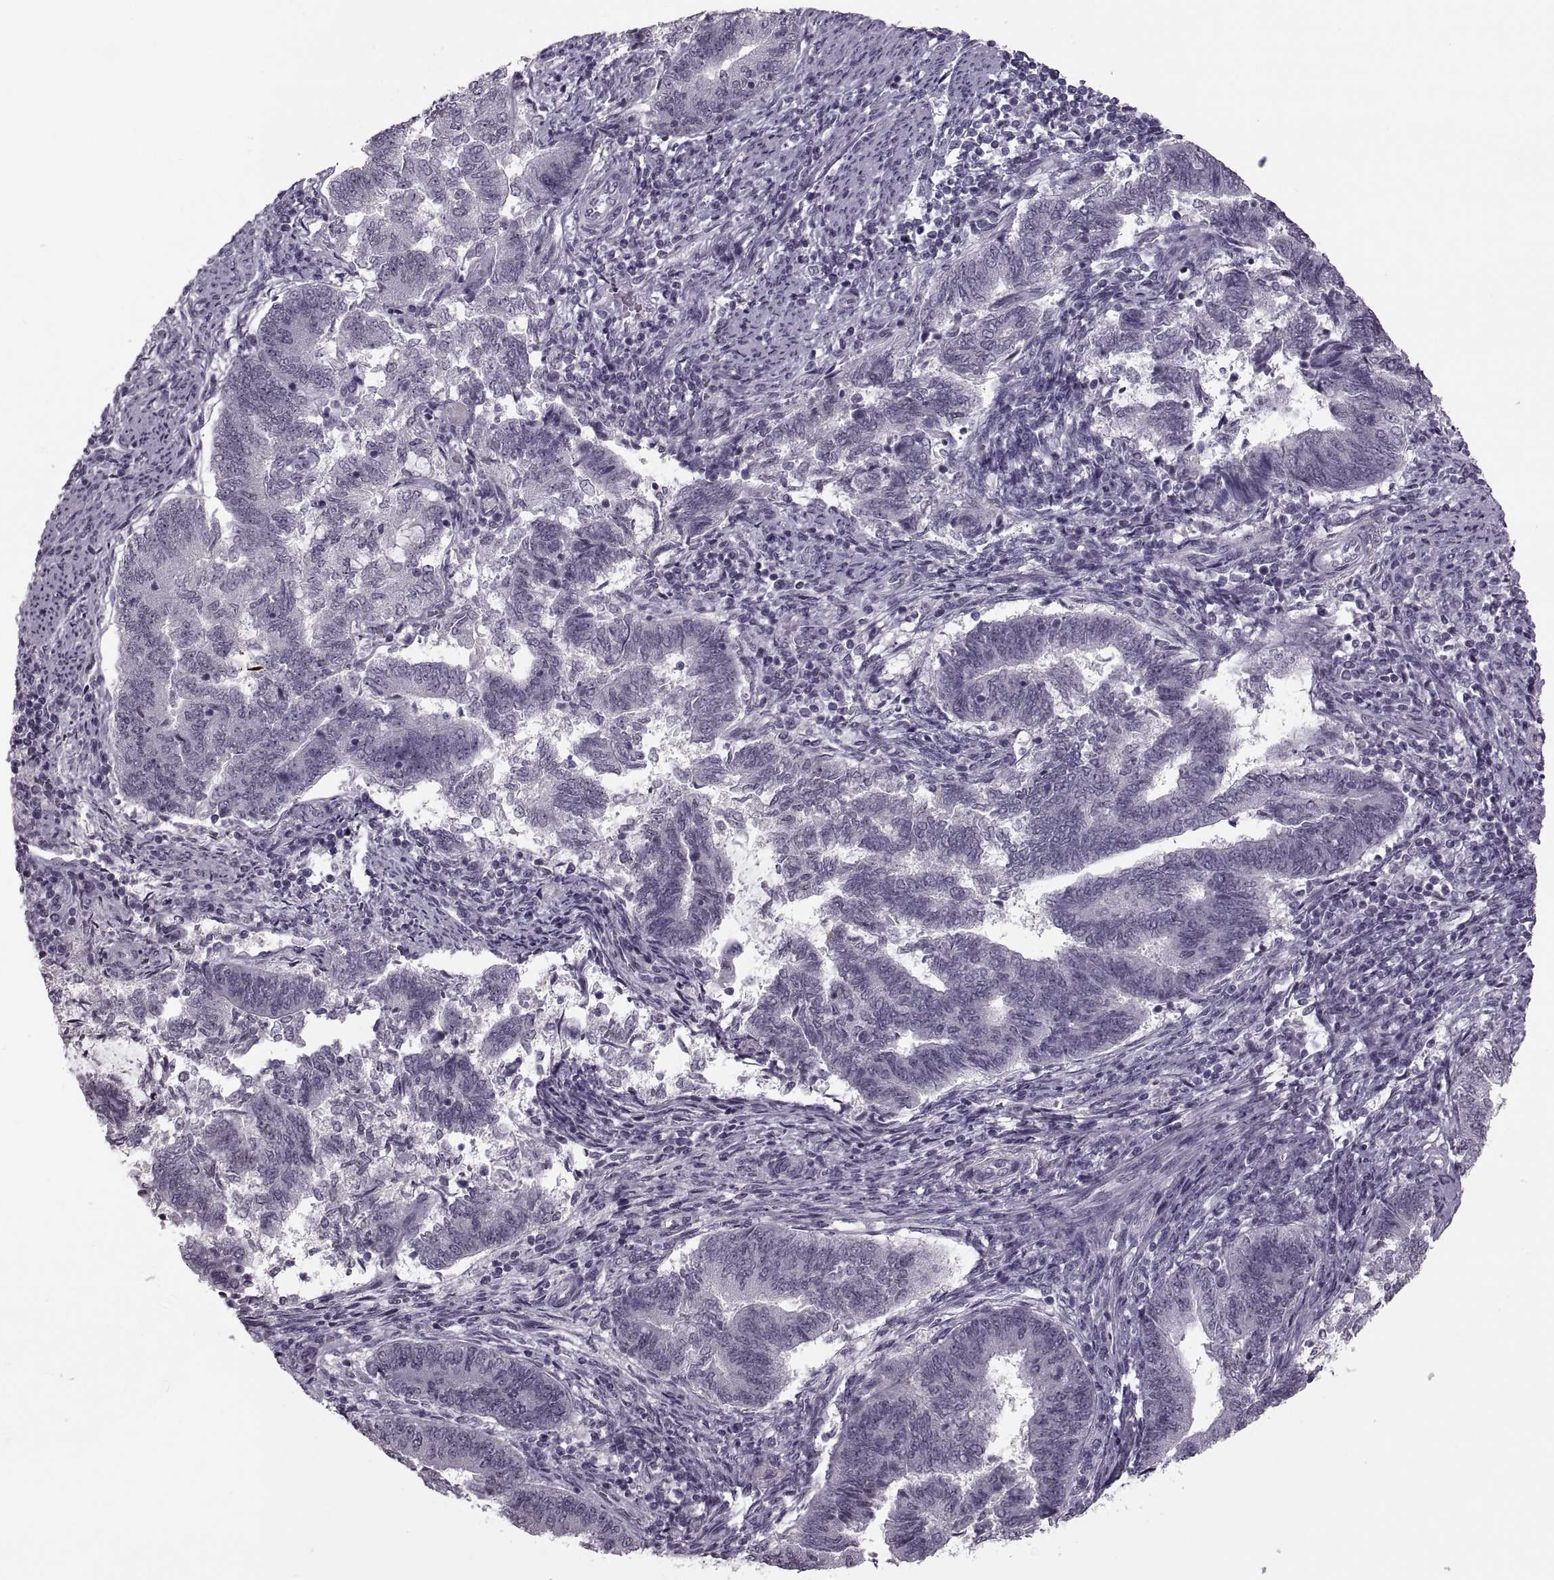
{"staining": {"intensity": "negative", "quantity": "none", "location": "none"}, "tissue": "endometrial cancer", "cell_type": "Tumor cells", "image_type": "cancer", "snomed": [{"axis": "morphology", "description": "Adenocarcinoma, NOS"}, {"axis": "topography", "description": "Endometrium"}], "caption": "An immunohistochemistry (IHC) histopathology image of endometrial cancer is shown. There is no staining in tumor cells of endometrial cancer.", "gene": "PAGE5", "patient": {"sex": "female", "age": 65}}